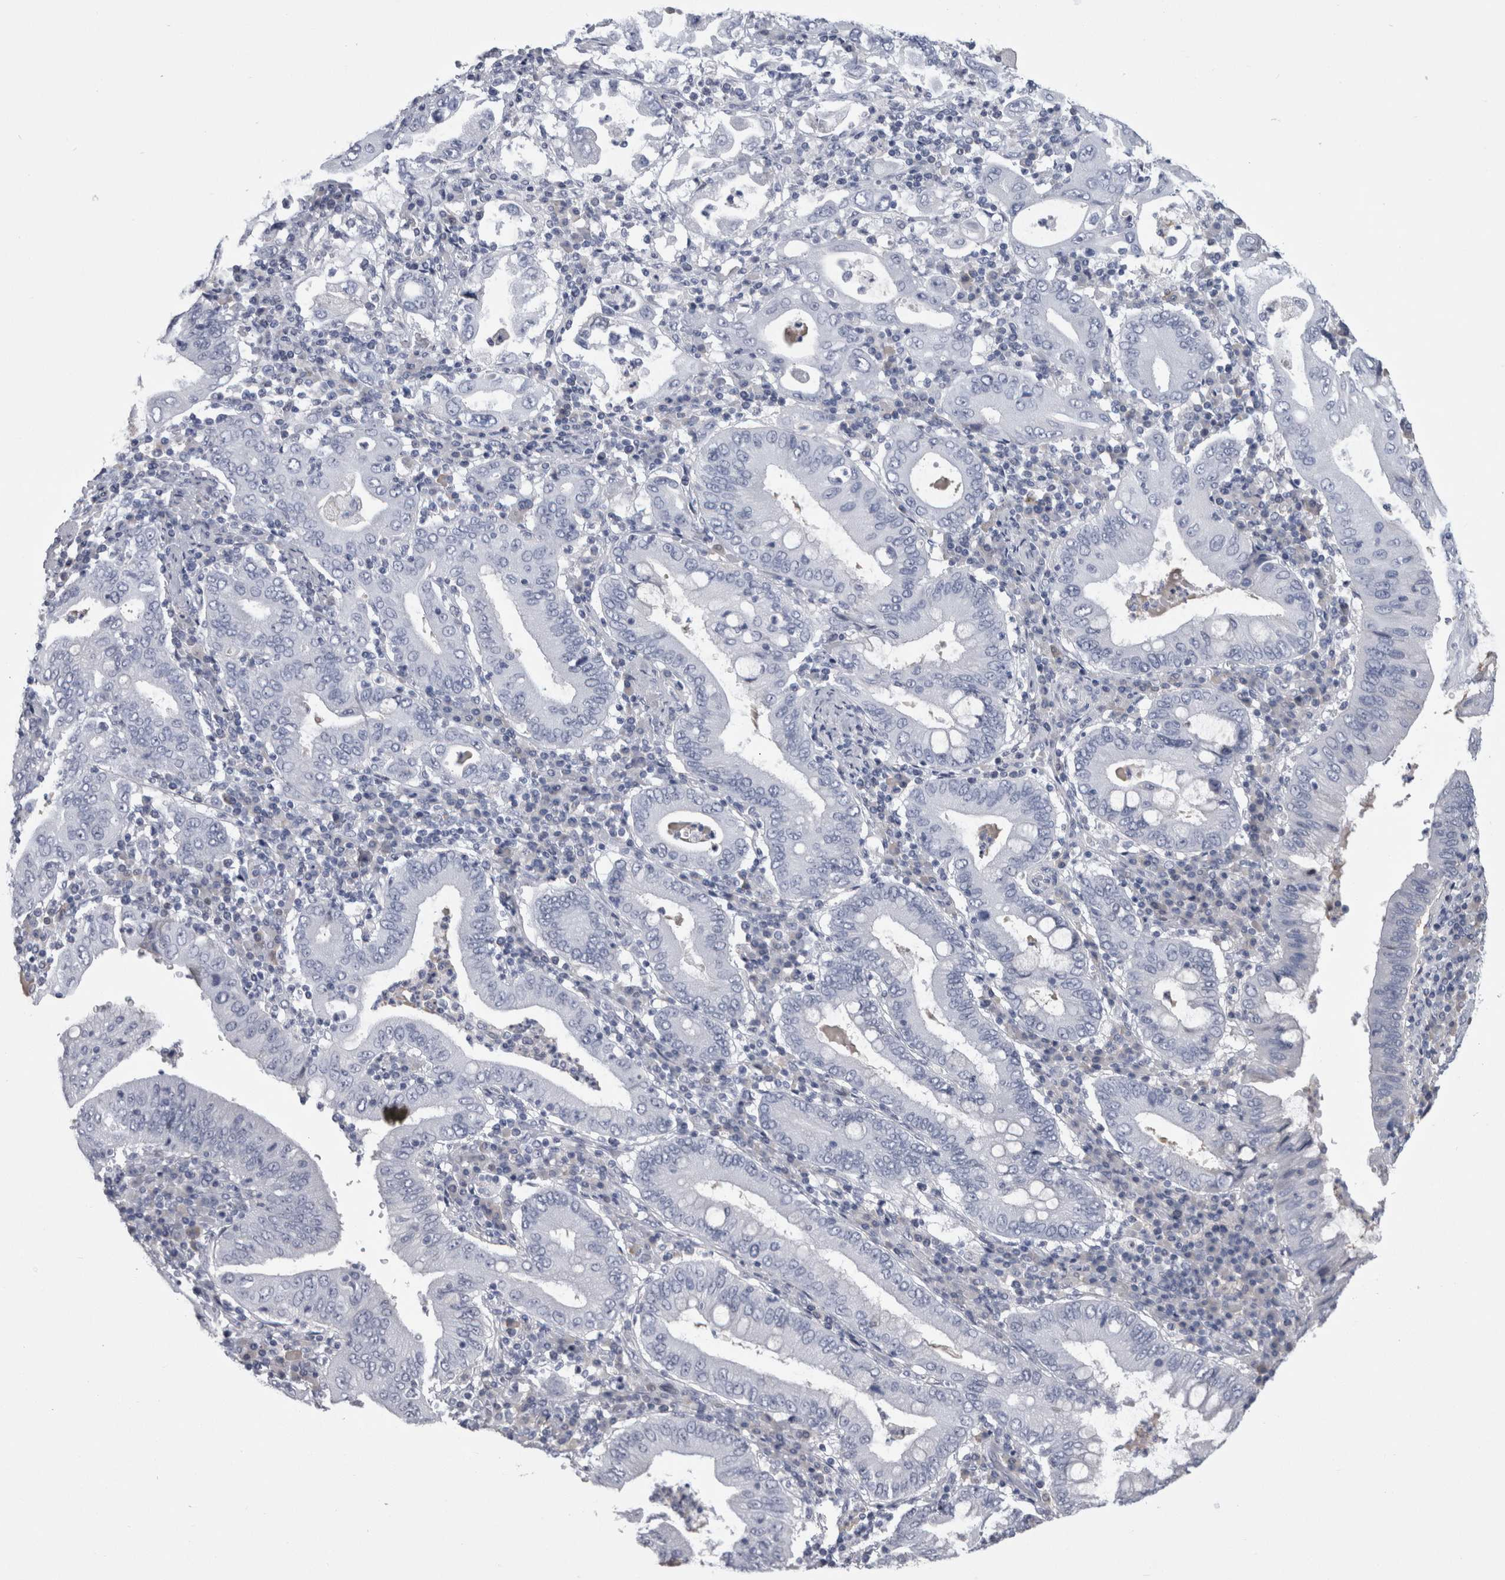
{"staining": {"intensity": "negative", "quantity": "none", "location": "none"}, "tissue": "stomach cancer", "cell_type": "Tumor cells", "image_type": "cancer", "snomed": [{"axis": "morphology", "description": "Normal tissue, NOS"}, {"axis": "morphology", "description": "Adenocarcinoma, NOS"}, {"axis": "topography", "description": "Esophagus"}, {"axis": "topography", "description": "Stomach, upper"}, {"axis": "topography", "description": "Peripheral nerve tissue"}], "caption": "Photomicrograph shows no protein positivity in tumor cells of stomach cancer tissue.", "gene": "PAX5", "patient": {"sex": "male", "age": 62}}